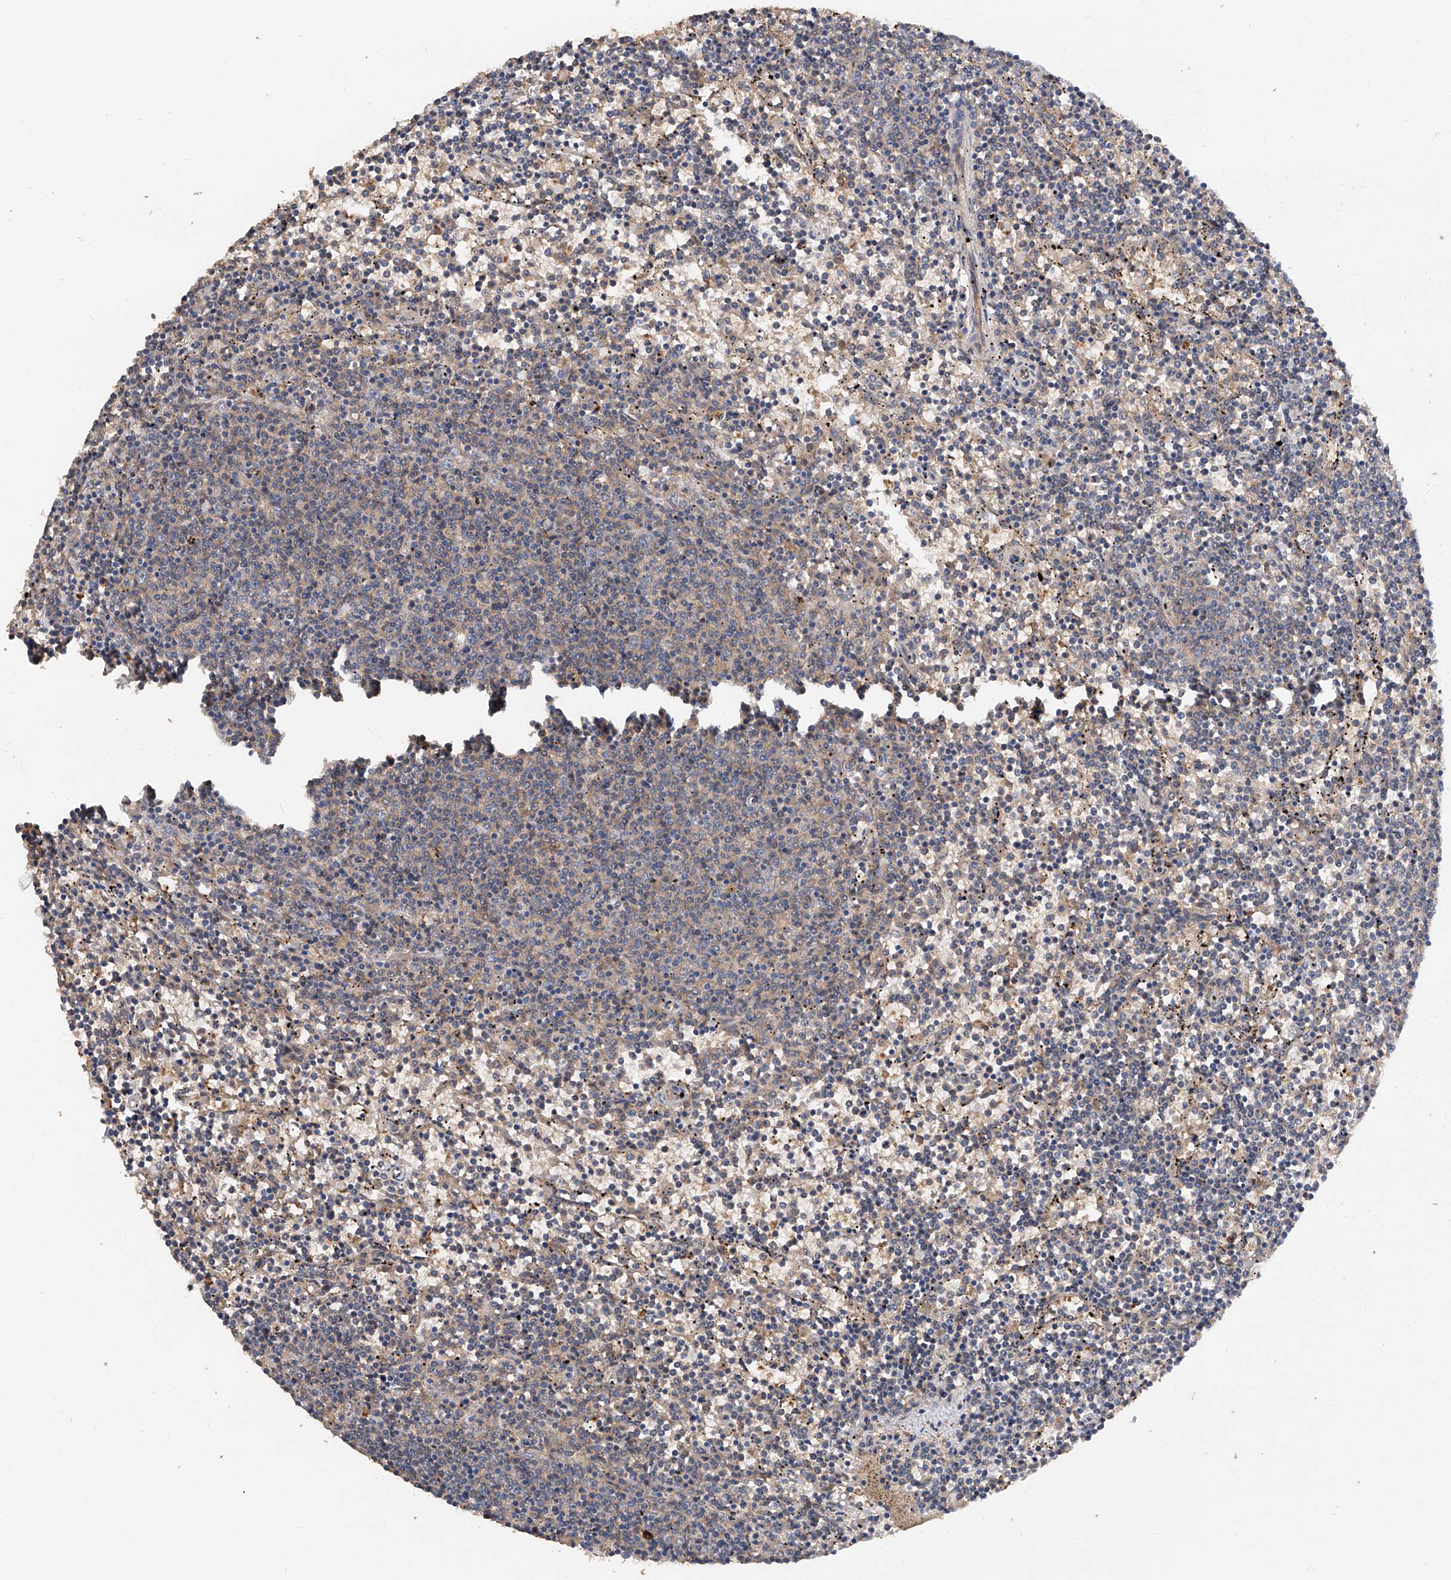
{"staining": {"intensity": "negative", "quantity": "none", "location": "none"}, "tissue": "lymphoma", "cell_type": "Tumor cells", "image_type": "cancer", "snomed": [{"axis": "morphology", "description": "Malignant lymphoma, non-Hodgkin's type, Low grade"}, {"axis": "topography", "description": "Spleen"}], "caption": "DAB immunohistochemical staining of lymphoma displays no significant positivity in tumor cells.", "gene": "PTK2", "patient": {"sex": "female", "age": 50}}